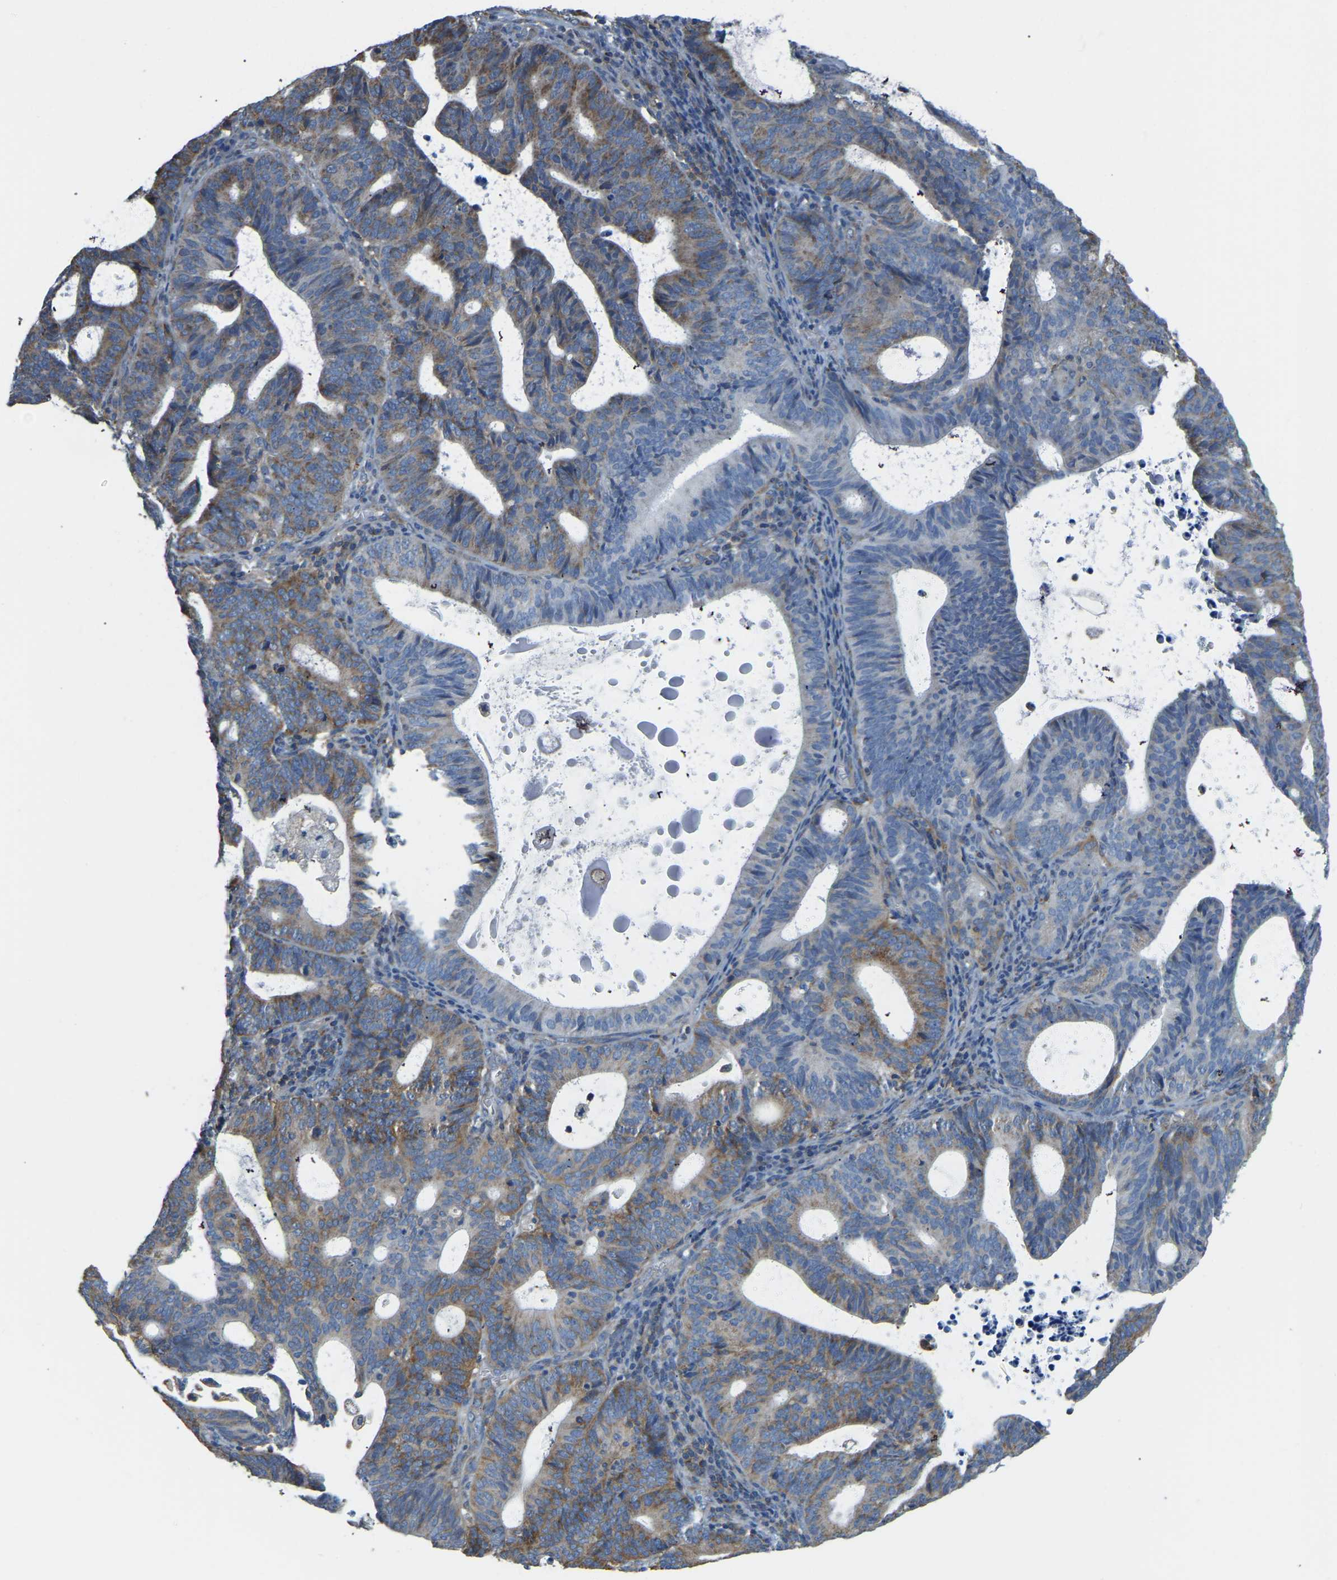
{"staining": {"intensity": "moderate", "quantity": "25%-75%", "location": "cytoplasmic/membranous"}, "tissue": "endometrial cancer", "cell_type": "Tumor cells", "image_type": "cancer", "snomed": [{"axis": "morphology", "description": "Adenocarcinoma, NOS"}, {"axis": "topography", "description": "Uterus"}], "caption": "DAB immunohistochemical staining of endometrial cancer (adenocarcinoma) reveals moderate cytoplasmic/membranous protein expression in approximately 25%-75% of tumor cells. Nuclei are stained in blue.", "gene": "AHNAK", "patient": {"sex": "female", "age": 83}}